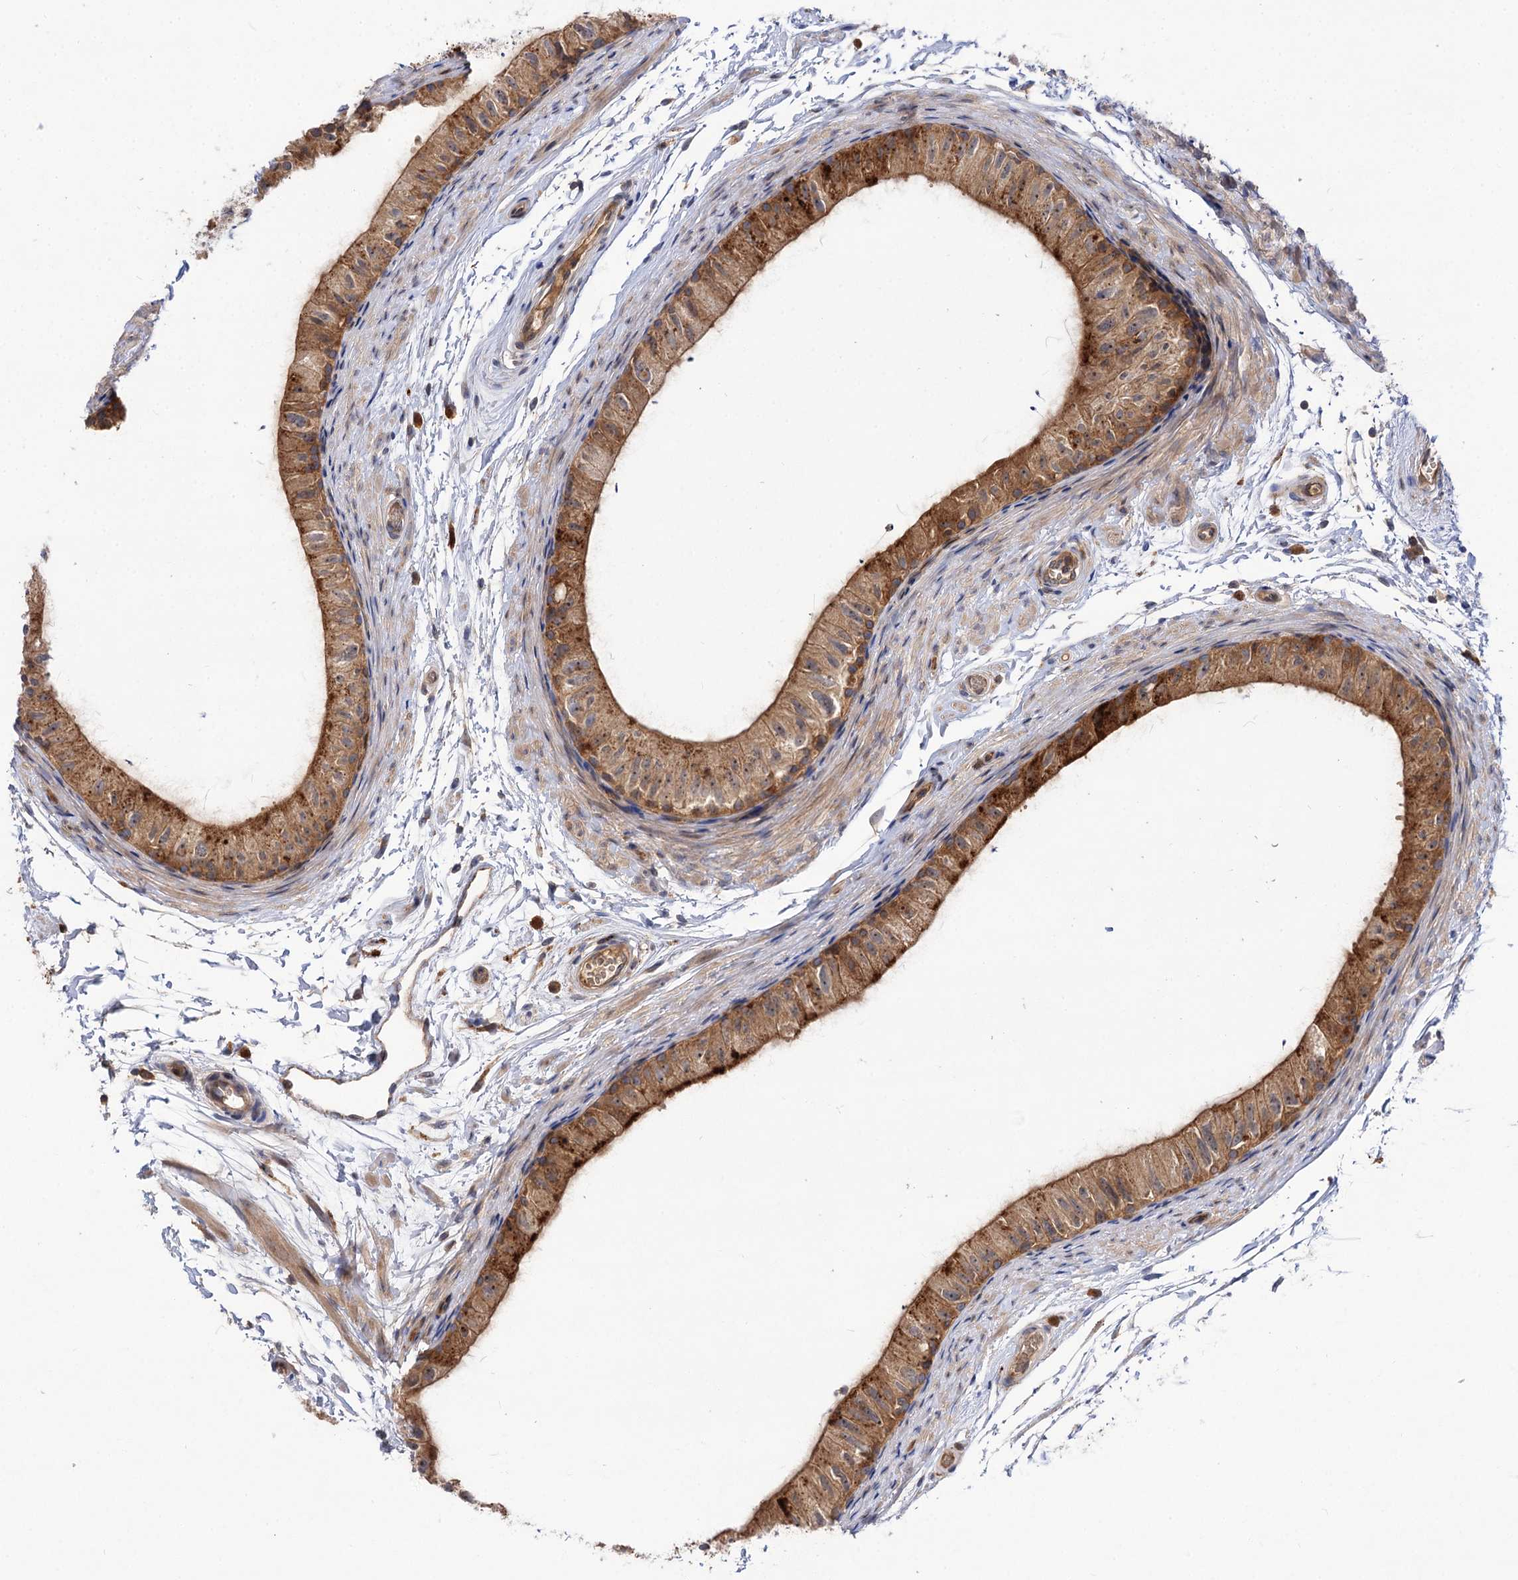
{"staining": {"intensity": "strong", "quantity": ">75%", "location": "cytoplasmic/membranous"}, "tissue": "epididymis", "cell_type": "Glandular cells", "image_type": "normal", "snomed": [{"axis": "morphology", "description": "Normal tissue, NOS"}, {"axis": "topography", "description": "Epididymis"}], "caption": "An immunohistochemistry photomicrograph of benign tissue is shown. Protein staining in brown shows strong cytoplasmic/membranous positivity in epididymis within glandular cells.", "gene": "PATL1", "patient": {"sex": "male", "age": 50}}